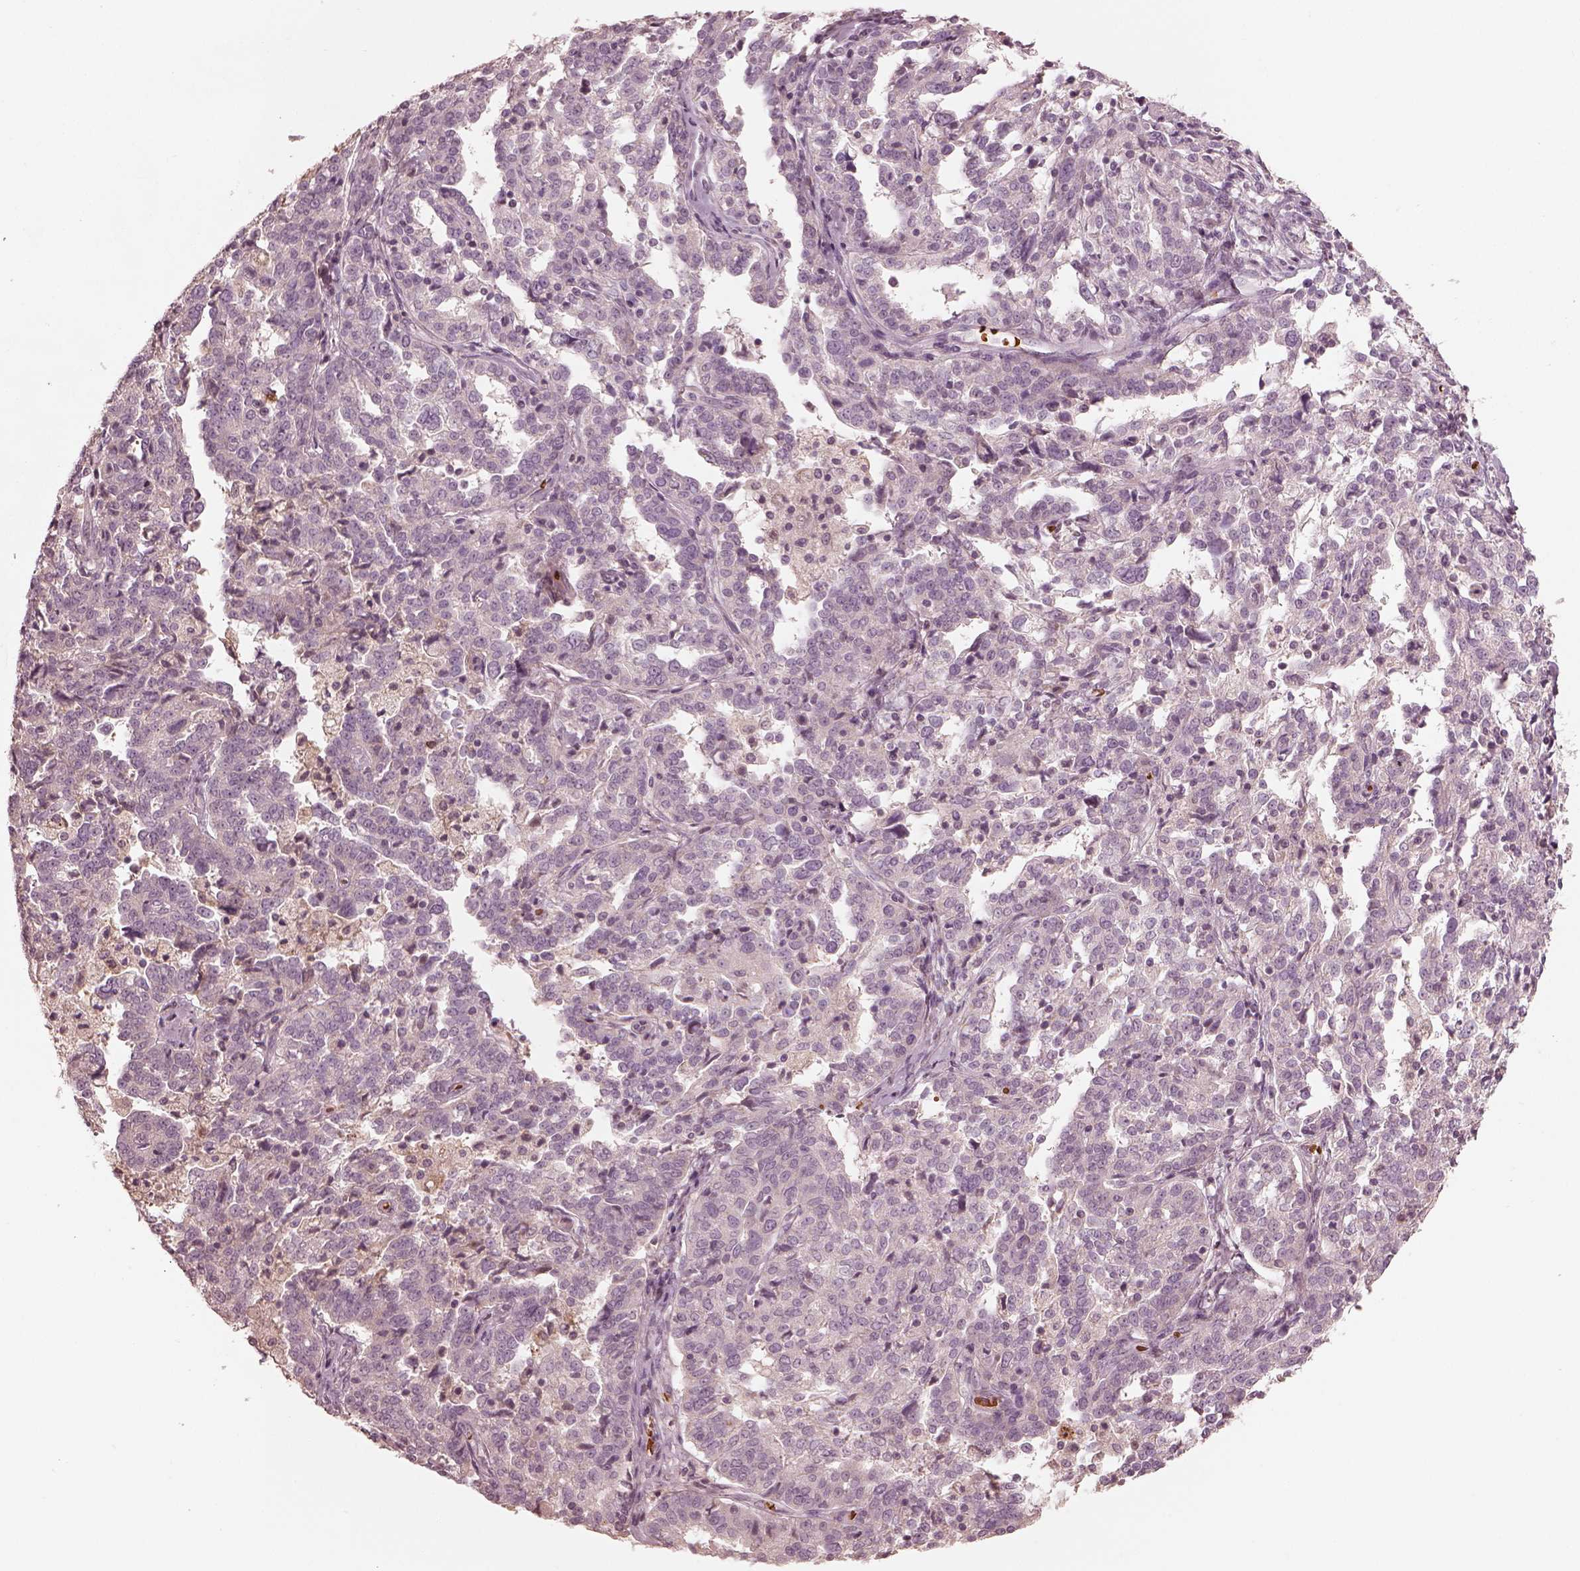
{"staining": {"intensity": "negative", "quantity": "none", "location": "none"}, "tissue": "ovarian cancer", "cell_type": "Tumor cells", "image_type": "cancer", "snomed": [{"axis": "morphology", "description": "Cystadenocarcinoma, serous, NOS"}, {"axis": "topography", "description": "Ovary"}], "caption": "This is a image of IHC staining of serous cystadenocarcinoma (ovarian), which shows no expression in tumor cells.", "gene": "ANKLE1", "patient": {"sex": "female", "age": 67}}